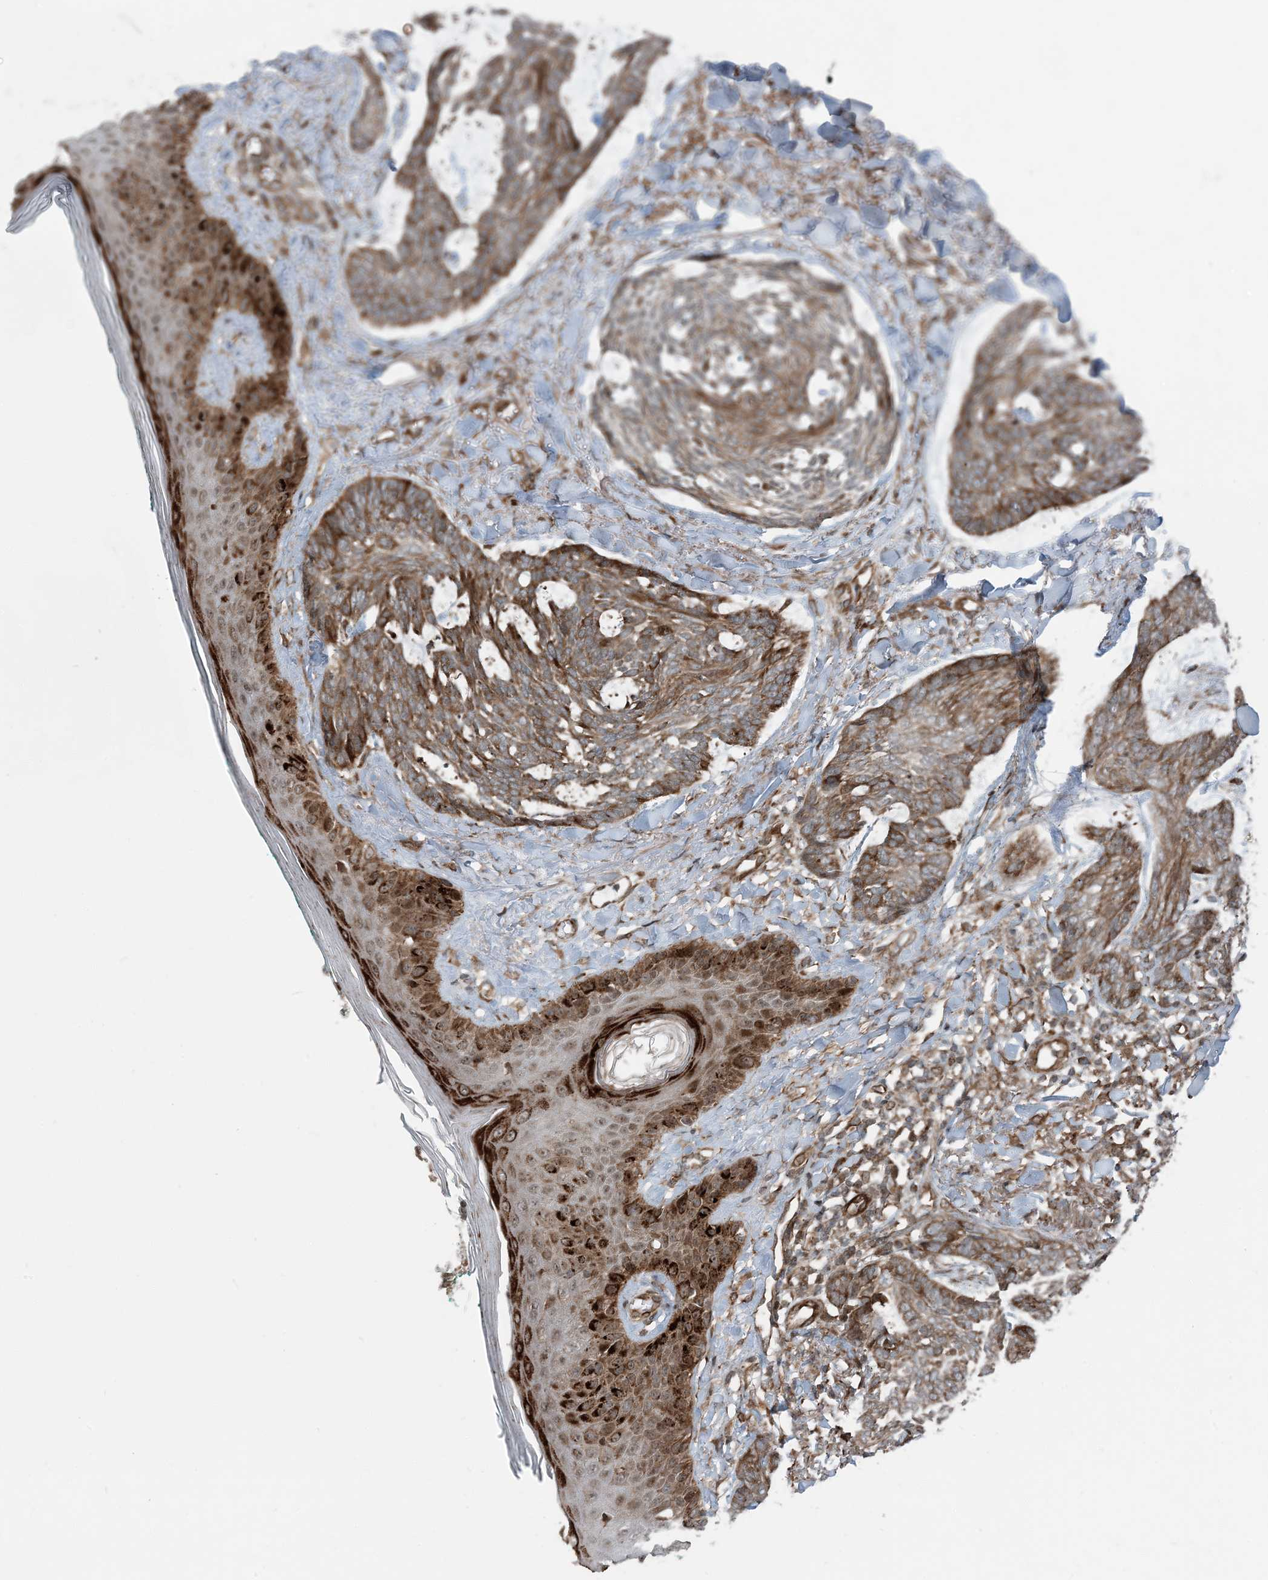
{"staining": {"intensity": "moderate", "quantity": ">75%", "location": "cytoplasmic/membranous"}, "tissue": "skin cancer", "cell_type": "Tumor cells", "image_type": "cancer", "snomed": [{"axis": "morphology", "description": "Basal cell carcinoma"}, {"axis": "topography", "description": "Skin"}], "caption": "This is an image of IHC staining of skin basal cell carcinoma, which shows moderate expression in the cytoplasmic/membranous of tumor cells.", "gene": "EDEM2", "patient": {"sex": "male", "age": 43}}